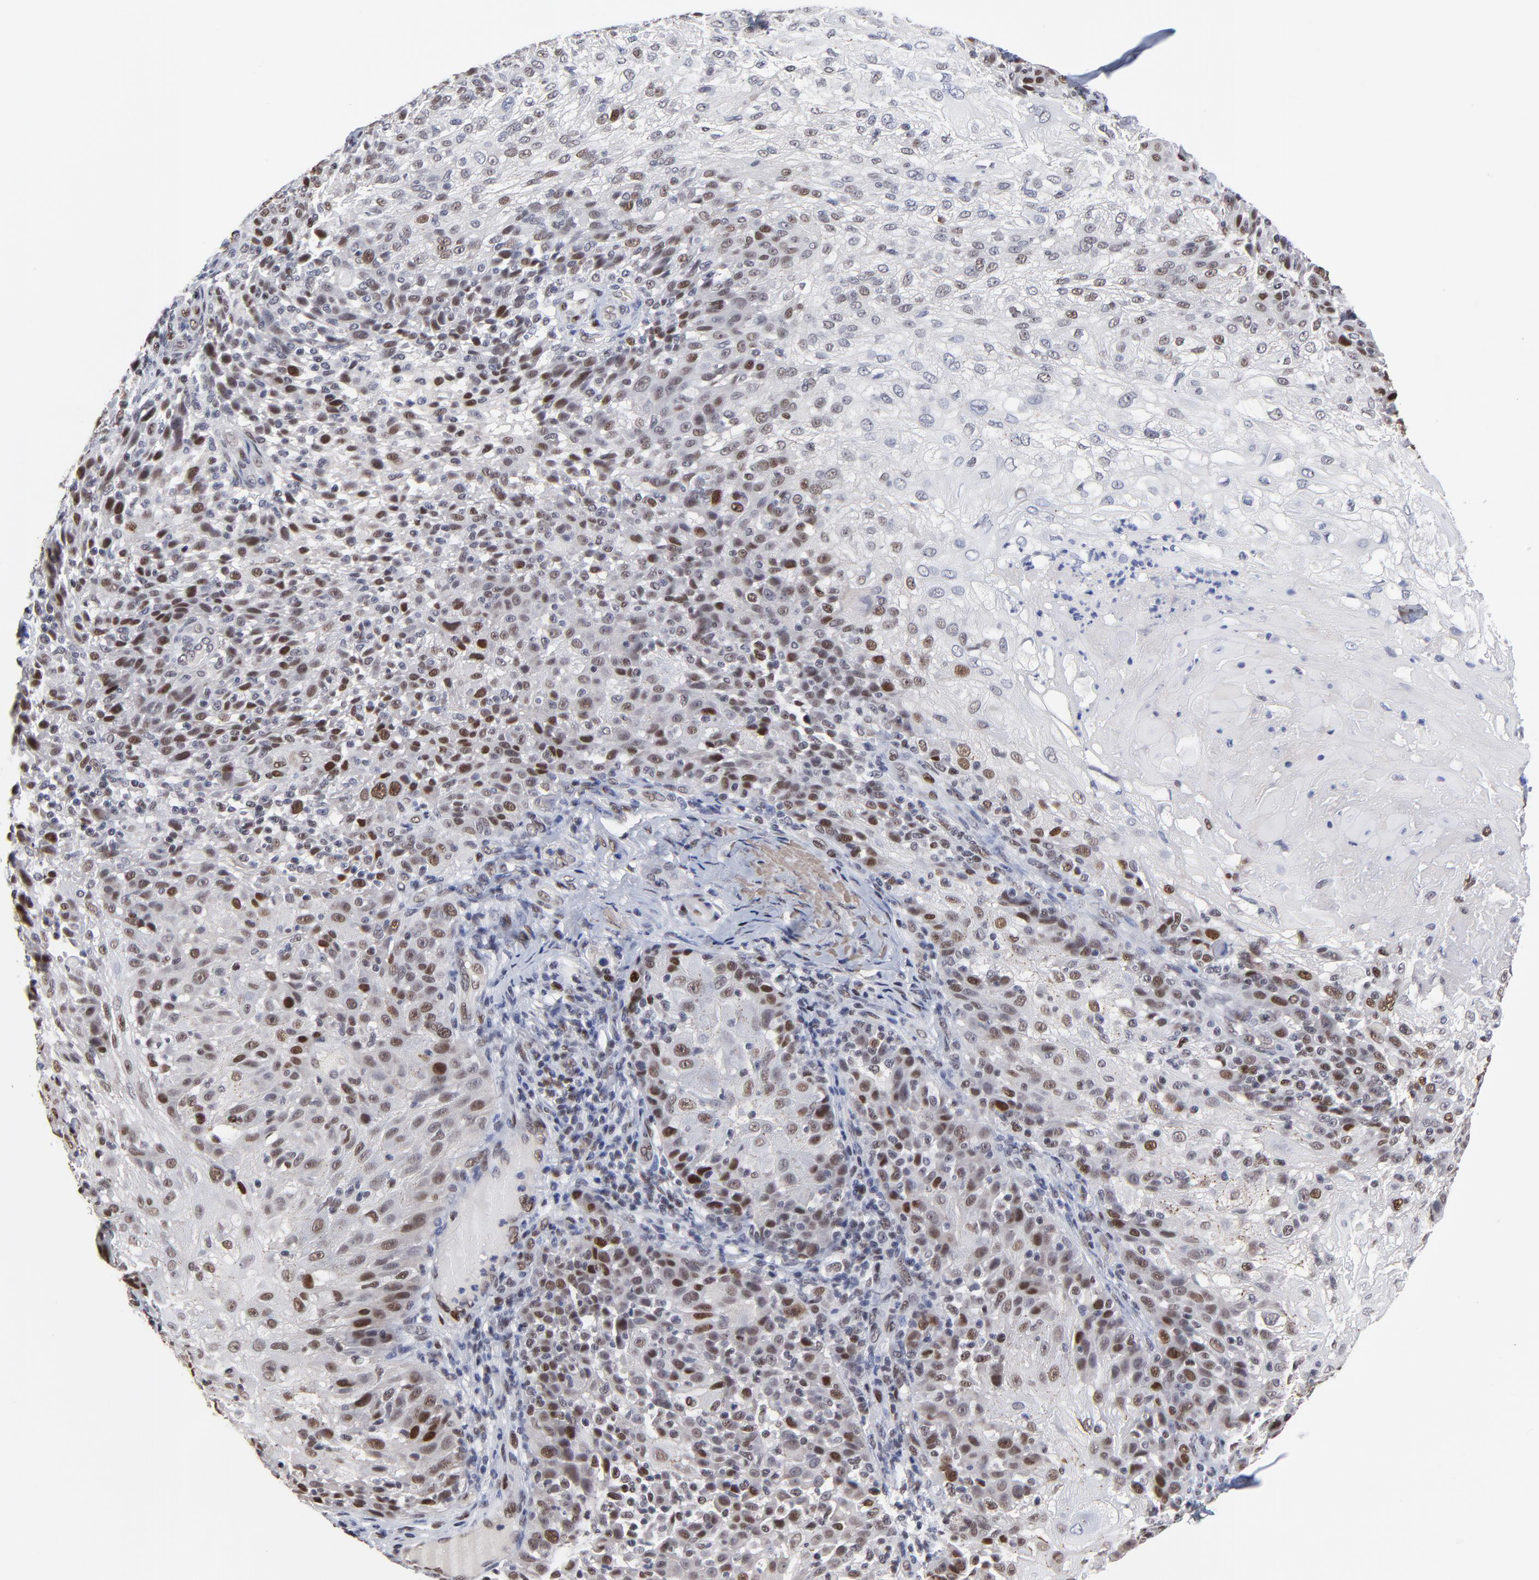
{"staining": {"intensity": "moderate", "quantity": "25%-75%", "location": "nuclear"}, "tissue": "skin cancer", "cell_type": "Tumor cells", "image_type": "cancer", "snomed": [{"axis": "morphology", "description": "Normal tissue, NOS"}, {"axis": "morphology", "description": "Squamous cell carcinoma, NOS"}, {"axis": "topography", "description": "Skin"}], "caption": "A brown stain highlights moderate nuclear expression of a protein in human squamous cell carcinoma (skin) tumor cells.", "gene": "OGFOD1", "patient": {"sex": "female", "age": 83}}